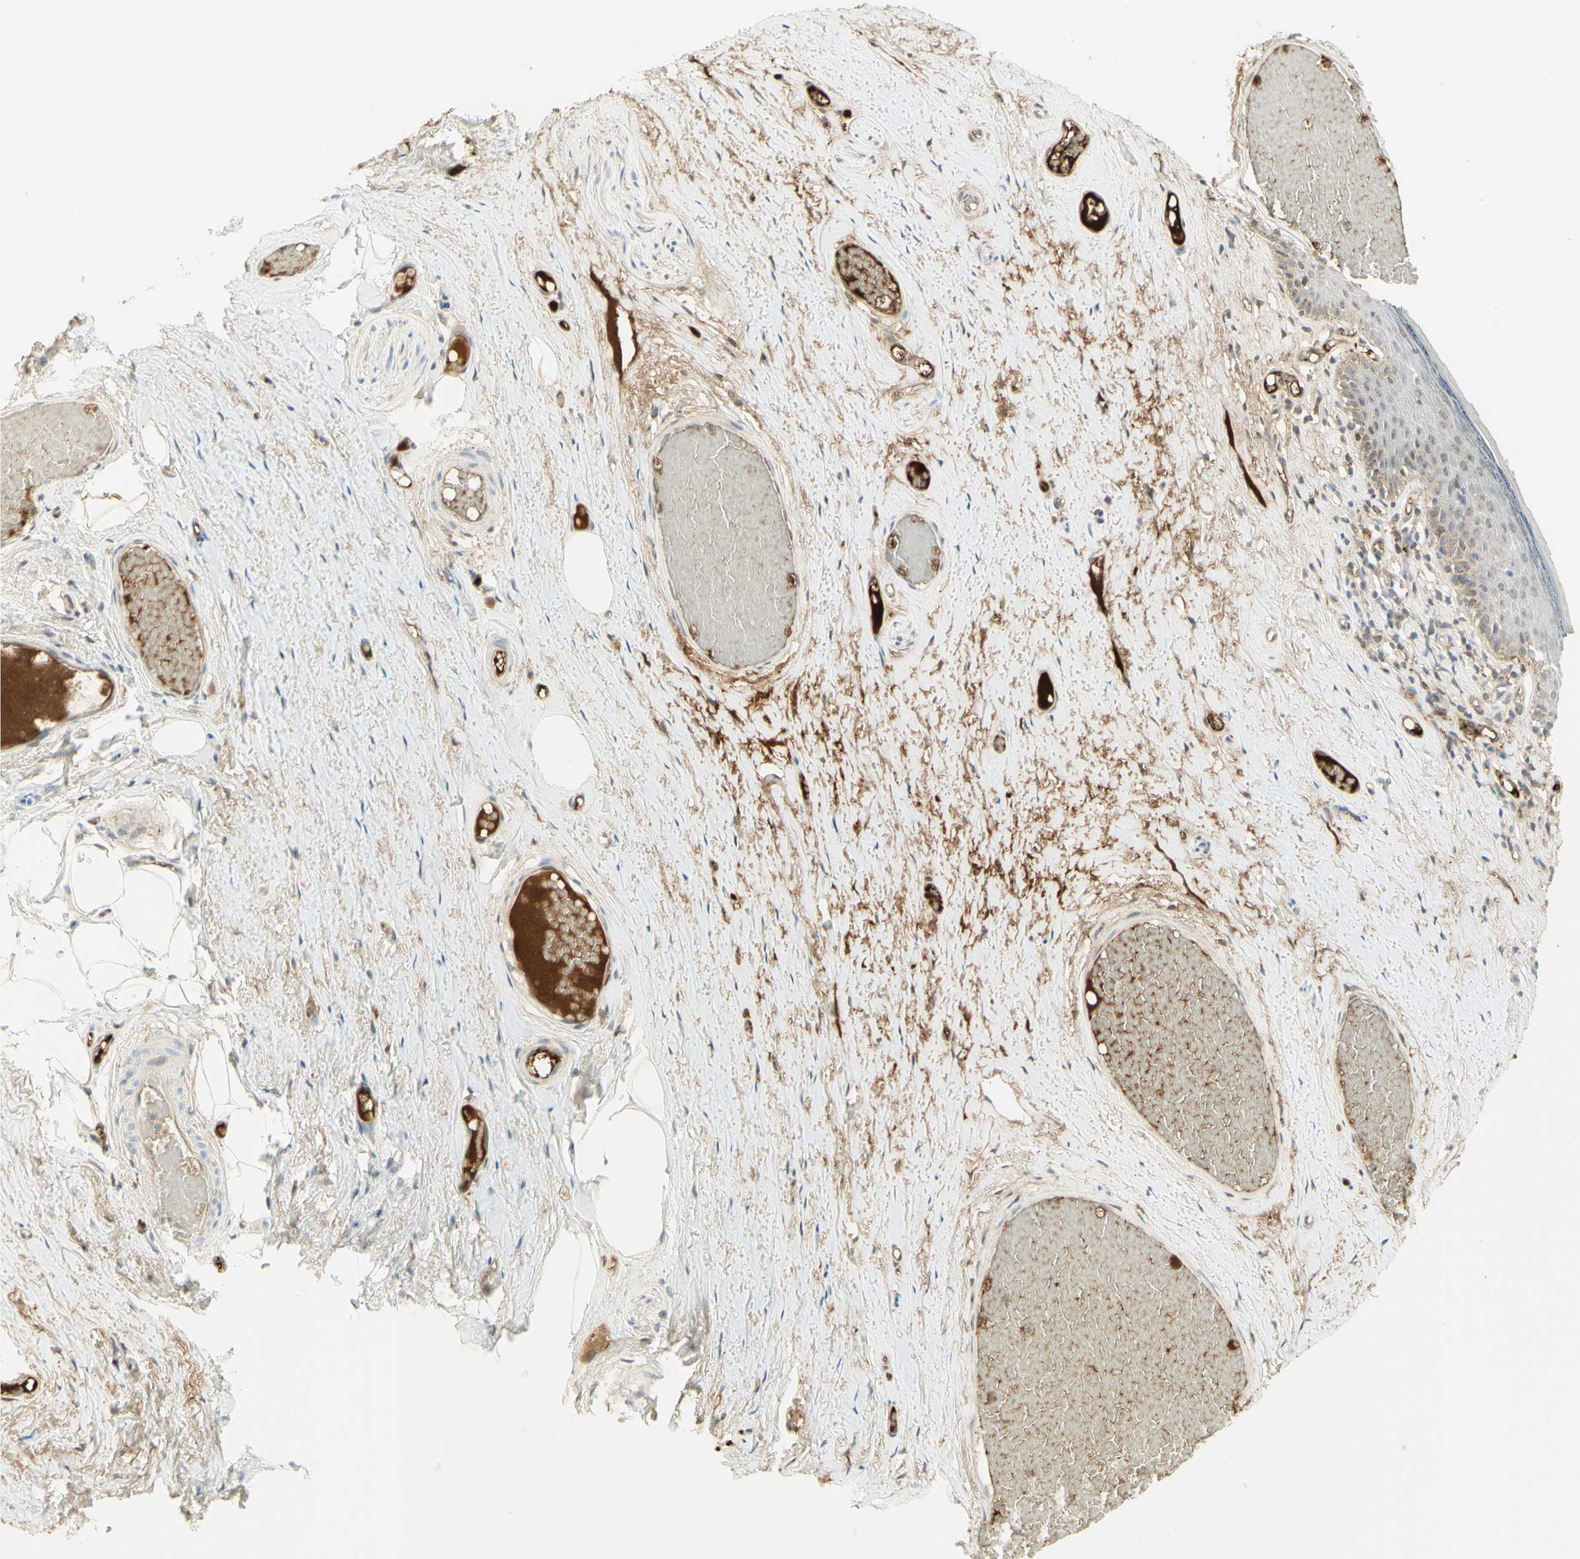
{"staining": {"intensity": "weak", "quantity": "<25%", "location": "cytoplasmic/membranous,nuclear"}, "tissue": "skin", "cell_type": "Epidermal cells", "image_type": "normal", "snomed": [{"axis": "morphology", "description": "Normal tissue, NOS"}, {"axis": "topography", "description": "Vulva"}], "caption": "A high-resolution histopathology image shows immunohistochemistry (IHC) staining of normal skin, which reveals no significant positivity in epidermal cells. The staining is performed using DAB (3,3'-diaminobenzidine) brown chromogen with nuclei counter-stained in using hematoxylin.", "gene": "ANGPT2", "patient": {"sex": "female", "age": 54}}